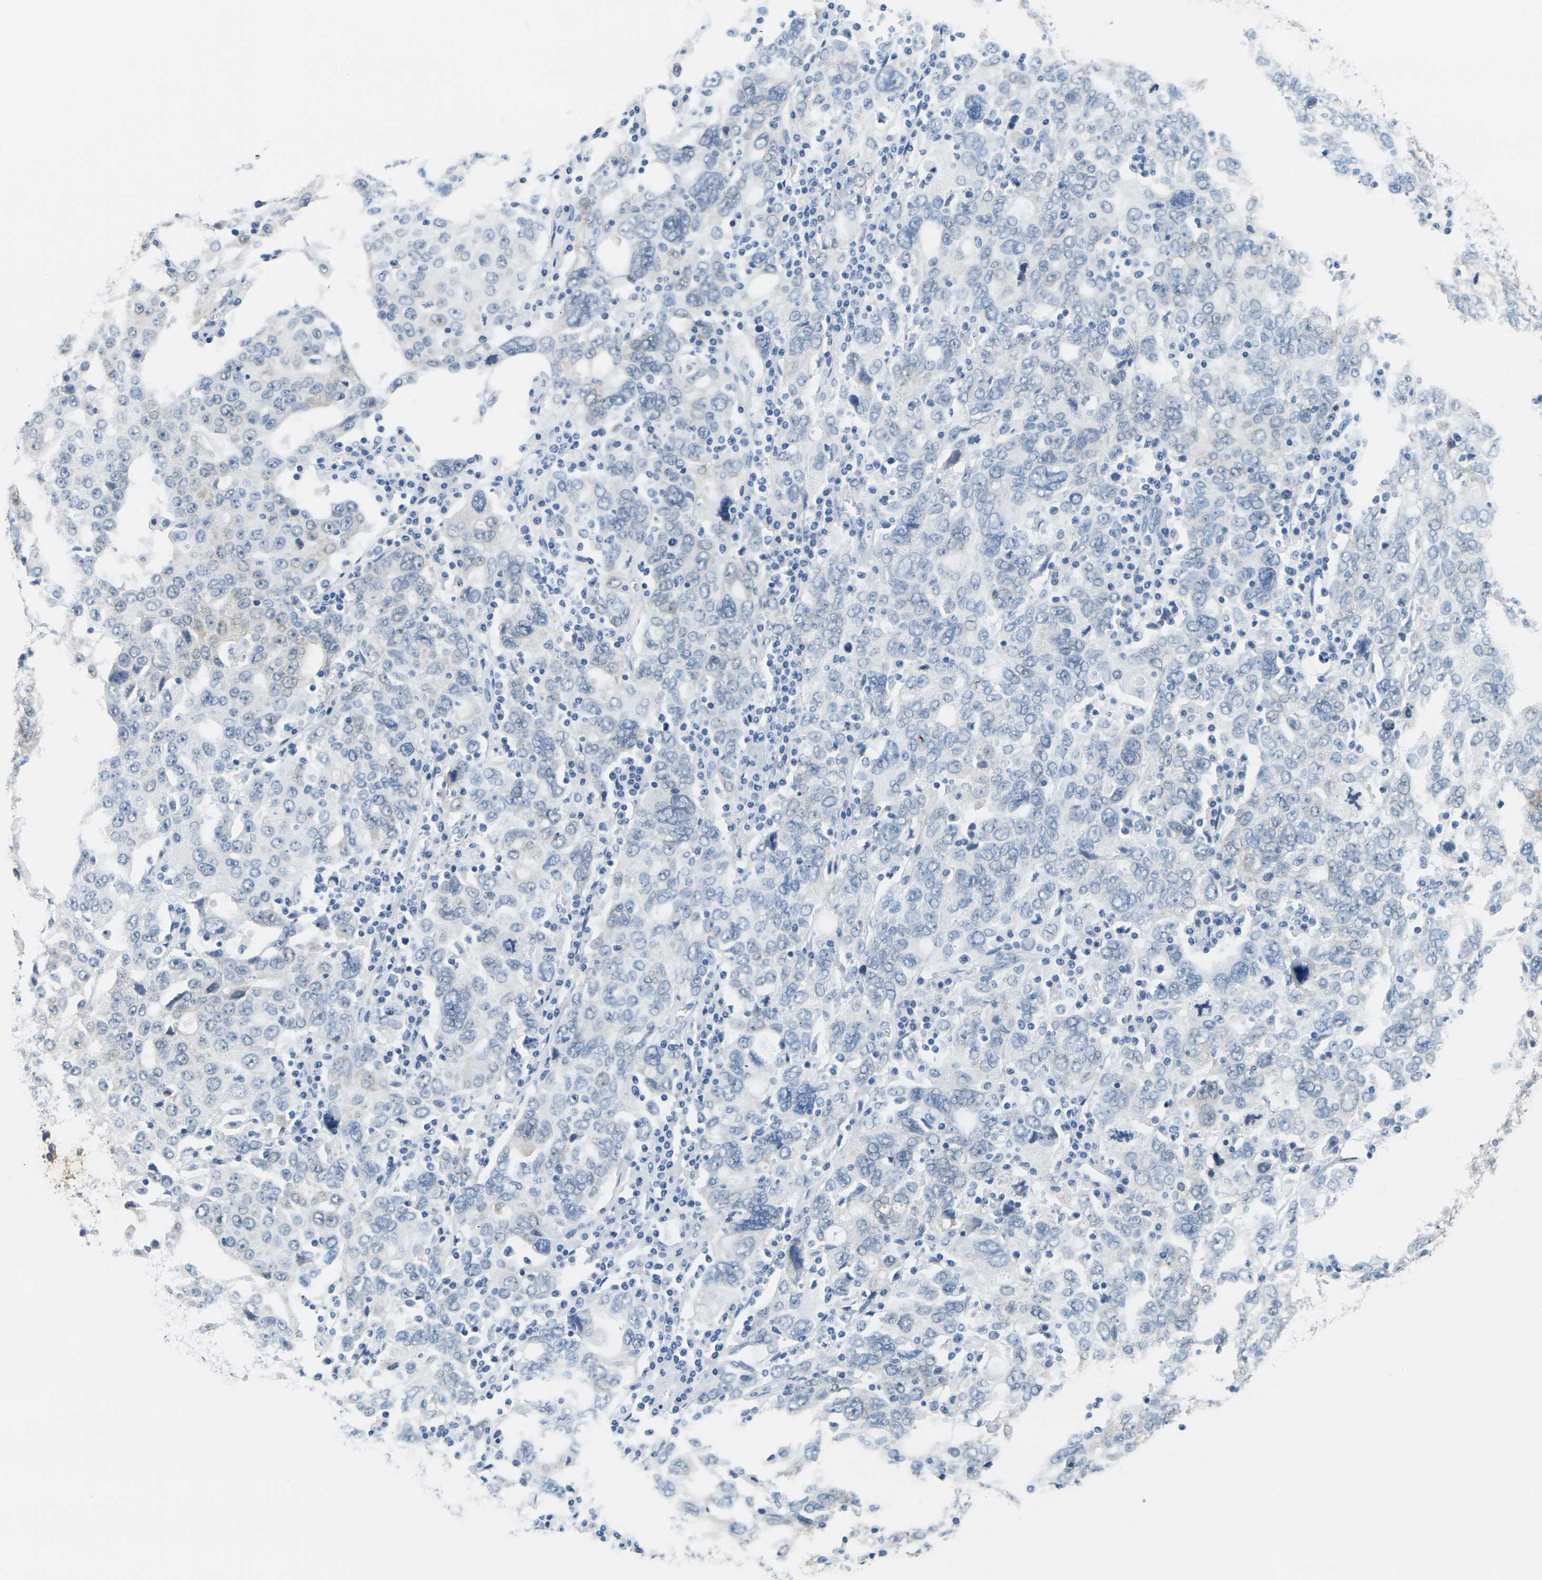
{"staining": {"intensity": "negative", "quantity": "none", "location": "none"}, "tissue": "ovarian cancer", "cell_type": "Tumor cells", "image_type": "cancer", "snomed": [{"axis": "morphology", "description": "Carcinoma, endometroid"}, {"axis": "topography", "description": "Ovary"}], "caption": "A micrograph of endometroid carcinoma (ovarian) stained for a protein demonstrates no brown staining in tumor cells.", "gene": "CTAG1A", "patient": {"sex": "female", "age": 62}}